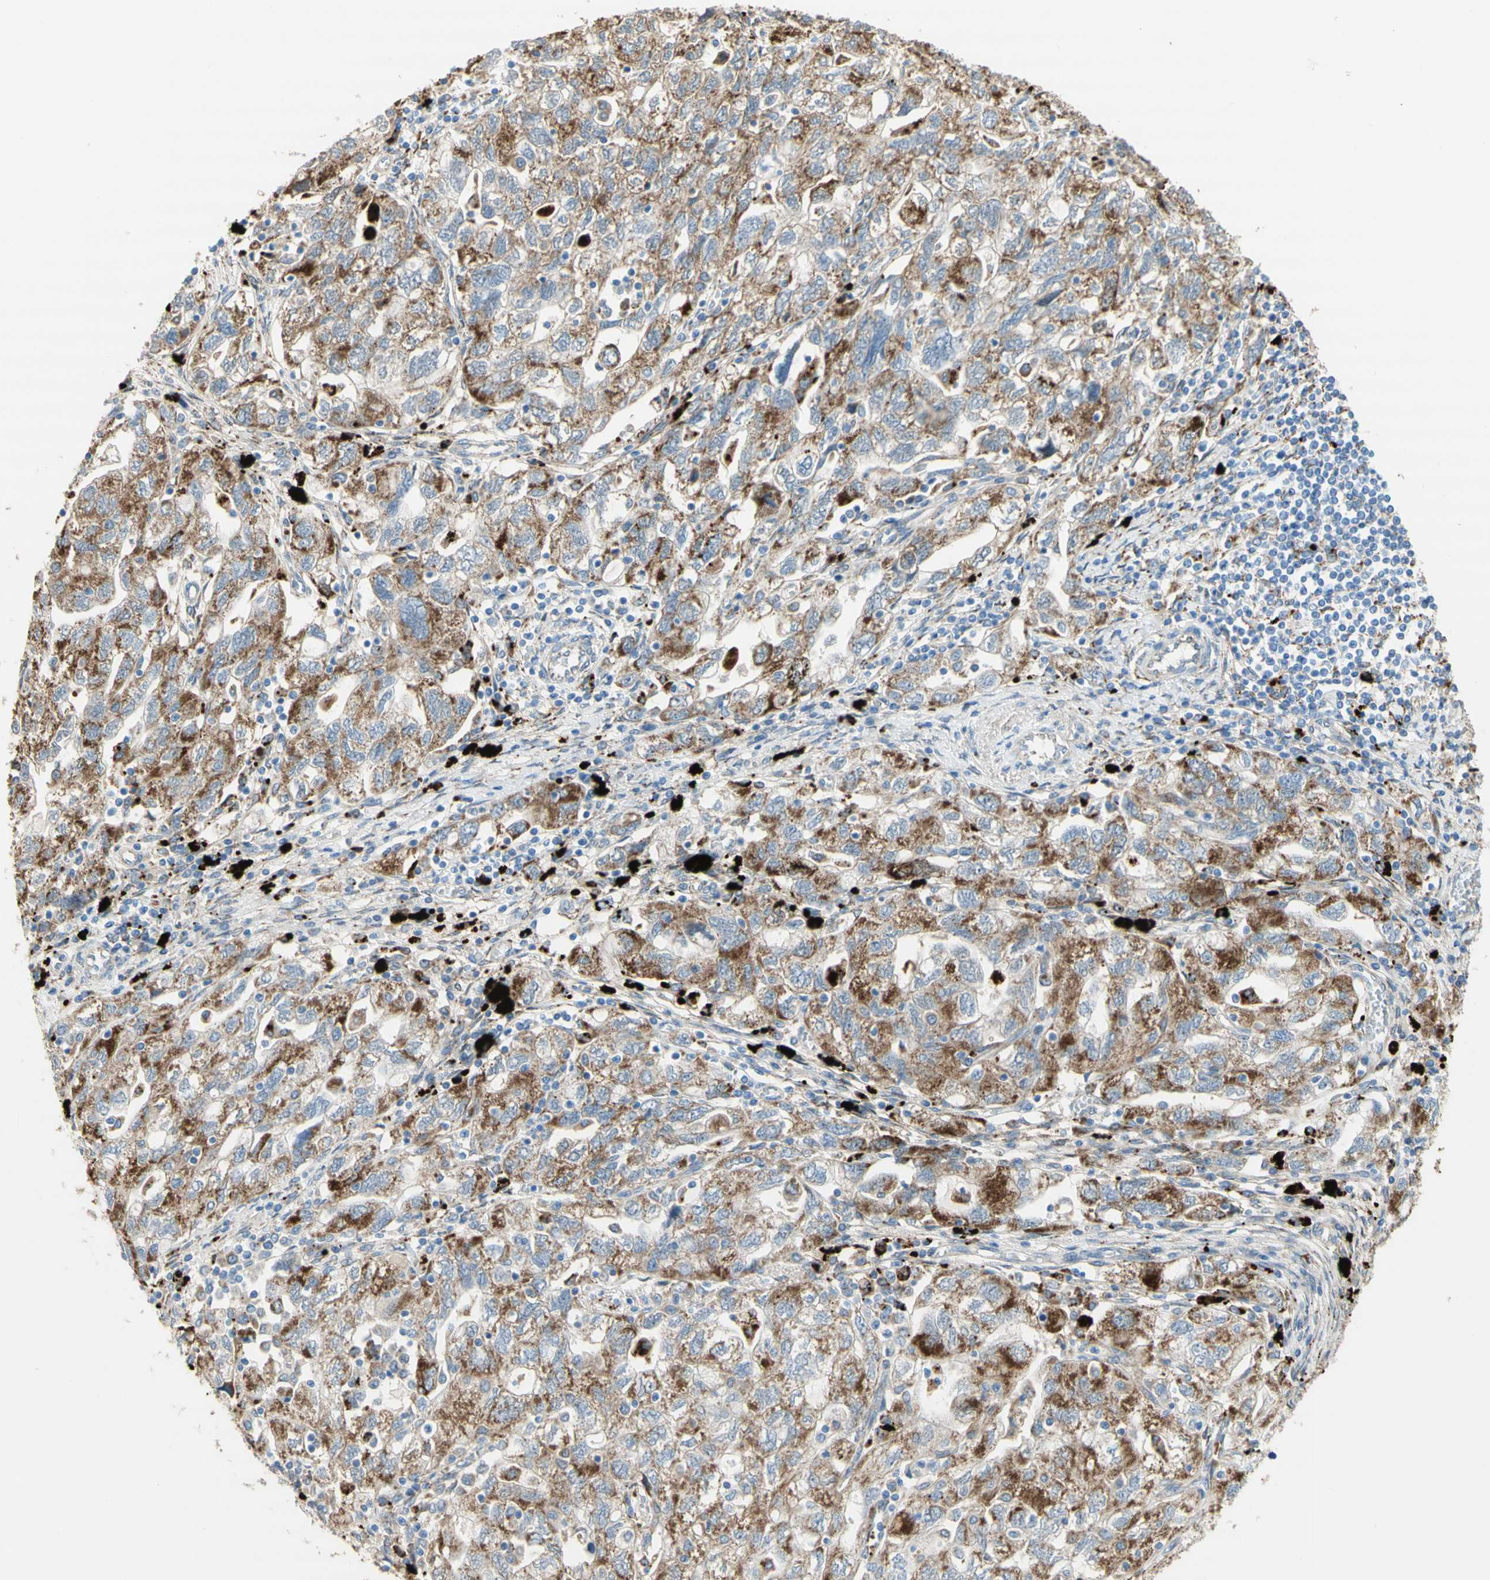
{"staining": {"intensity": "moderate", "quantity": ">75%", "location": "cytoplasmic/membranous"}, "tissue": "ovarian cancer", "cell_type": "Tumor cells", "image_type": "cancer", "snomed": [{"axis": "morphology", "description": "Carcinoma, NOS"}, {"axis": "morphology", "description": "Cystadenocarcinoma, serous, NOS"}, {"axis": "topography", "description": "Ovary"}], "caption": "A medium amount of moderate cytoplasmic/membranous positivity is appreciated in approximately >75% of tumor cells in ovarian cancer tissue.", "gene": "URB2", "patient": {"sex": "female", "age": 69}}